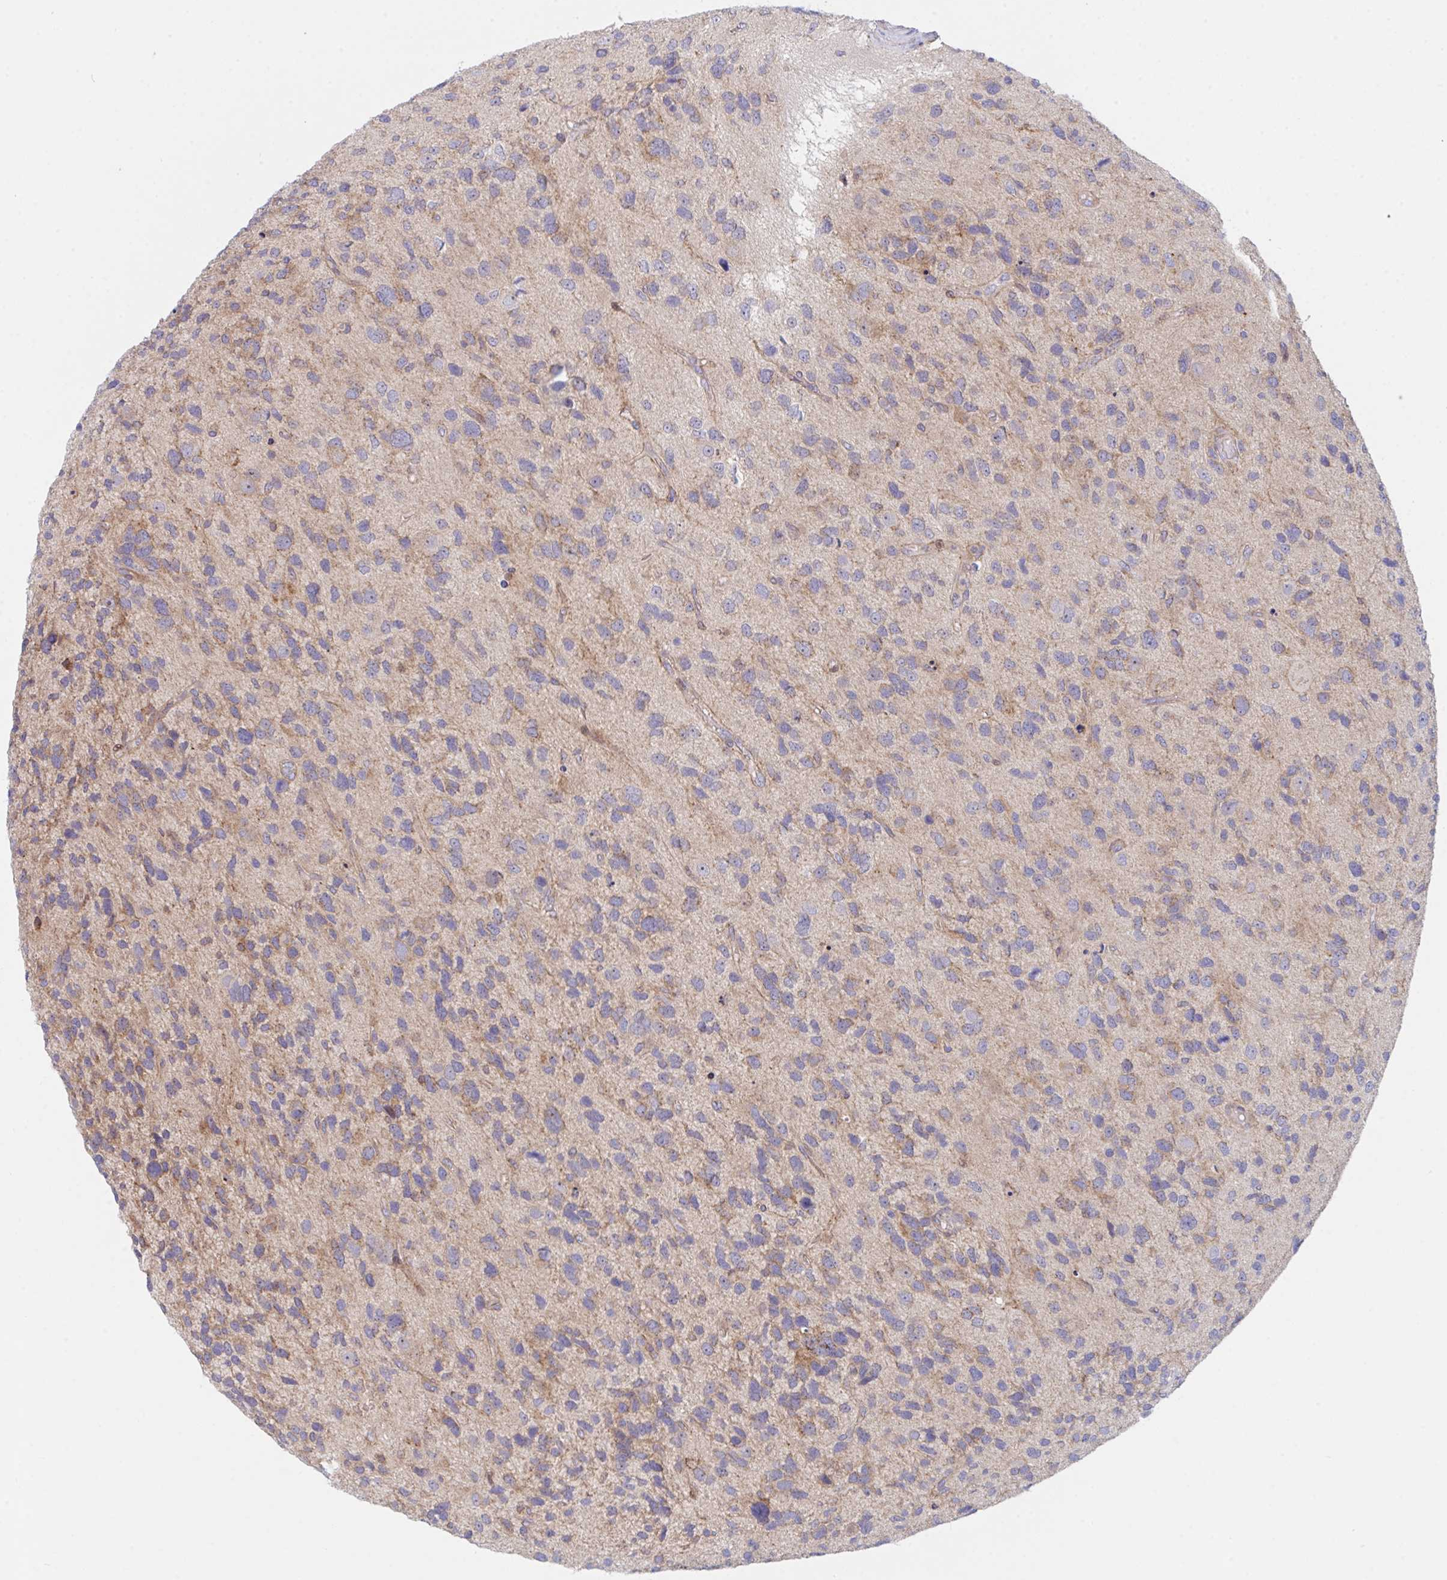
{"staining": {"intensity": "weak", "quantity": "25%-75%", "location": "cytoplasmic/membranous"}, "tissue": "glioma", "cell_type": "Tumor cells", "image_type": "cancer", "snomed": [{"axis": "morphology", "description": "Glioma, malignant, High grade"}, {"axis": "topography", "description": "Brain"}], "caption": "A brown stain highlights weak cytoplasmic/membranous positivity of a protein in human malignant glioma (high-grade) tumor cells. The staining was performed using DAB to visualize the protein expression in brown, while the nuclei were stained in blue with hematoxylin (Magnification: 20x).", "gene": "TNFSF4", "patient": {"sex": "female", "age": 58}}